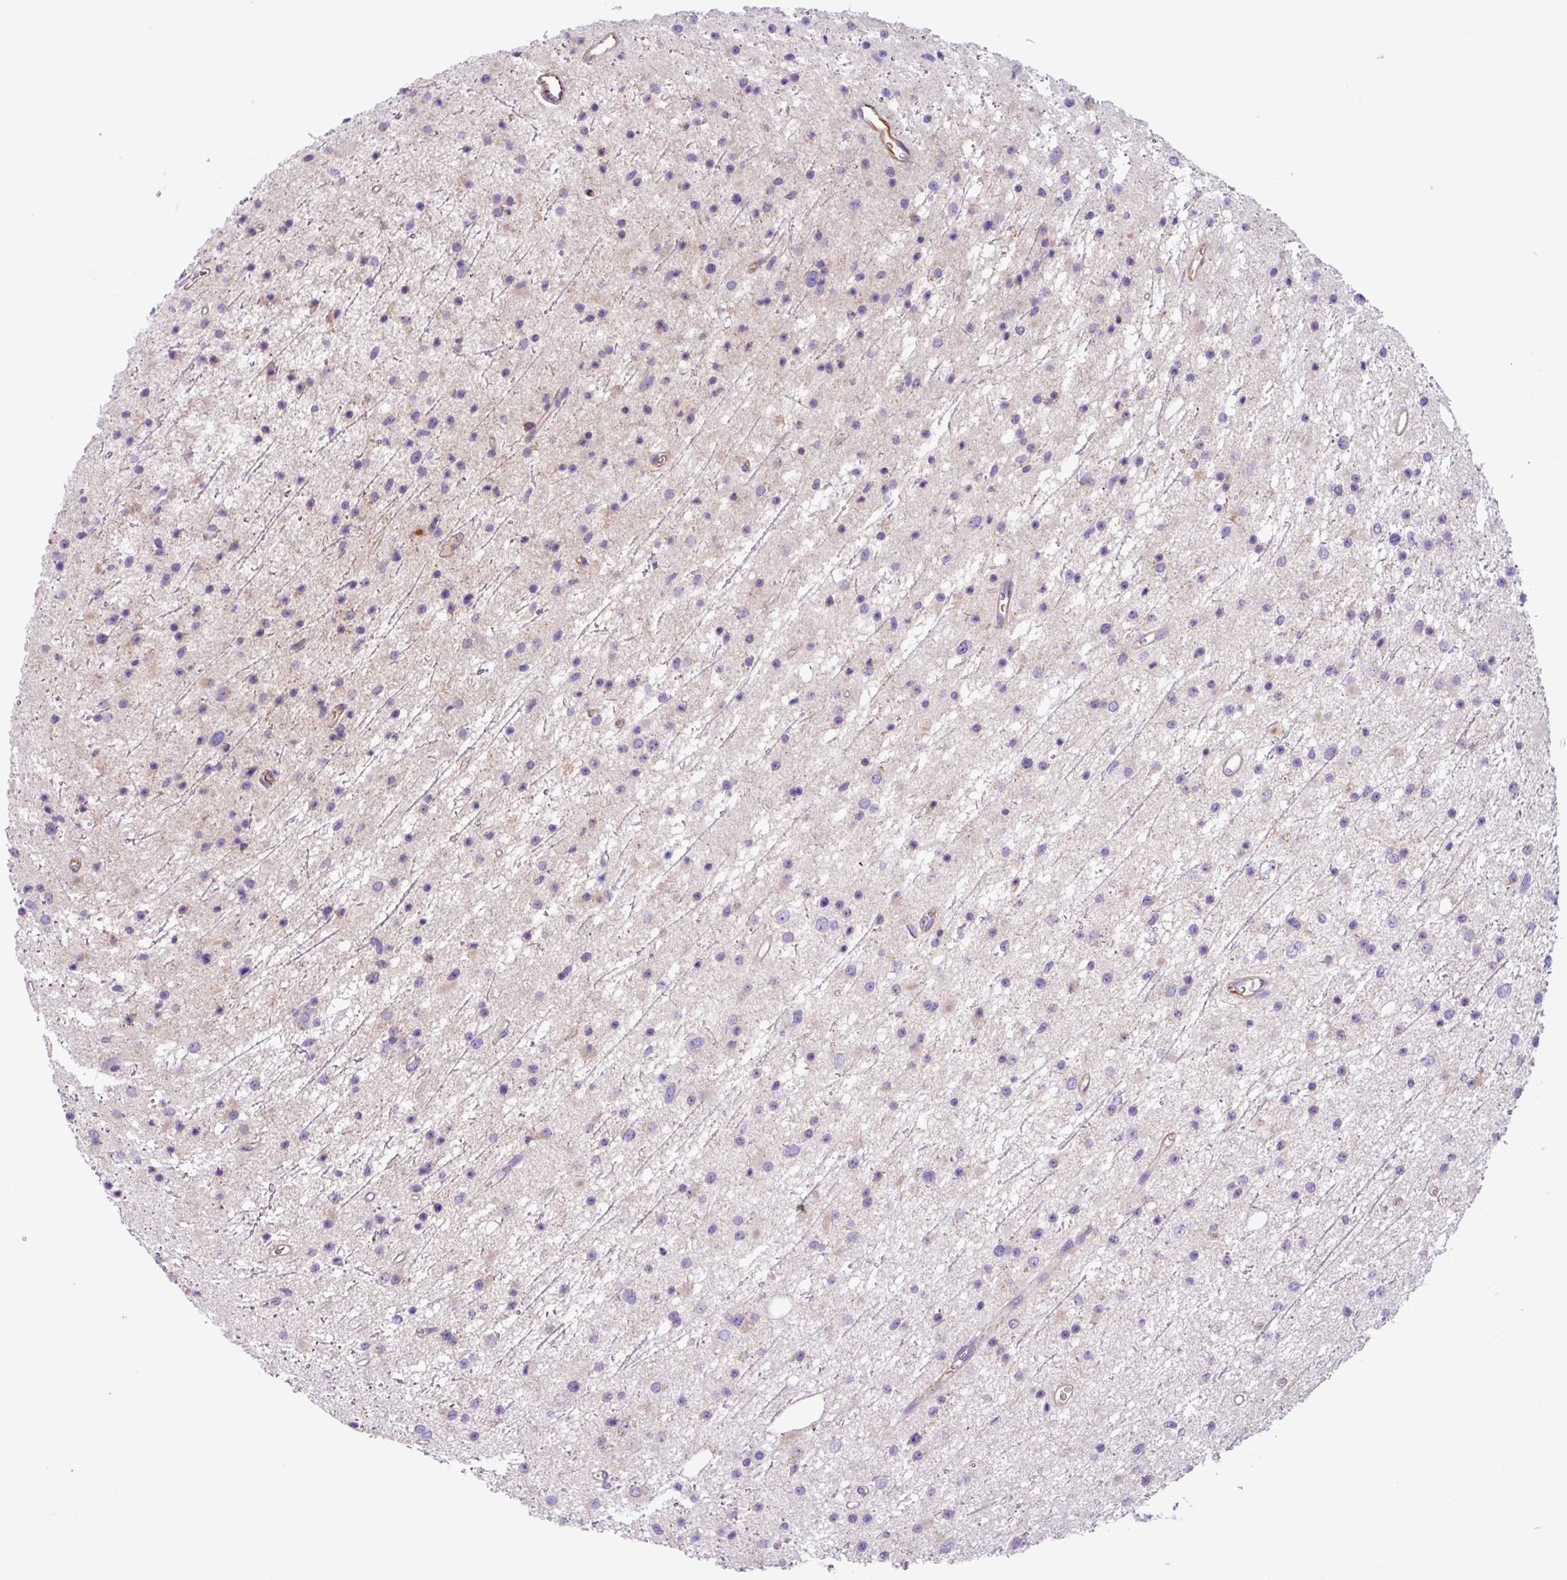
{"staining": {"intensity": "negative", "quantity": "none", "location": "none"}, "tissue": "glioma", "cell_type": "Tumor cells", "image_type": "cancer", "snomed": [{"axis": "morphology", "description": "Glioma, malignant, Low grade"}, {"axis": "topography", "description": "Cerebral cortex"}], "caption": "This is an immunohistochemistry histopathology image of glioma. There is no expression in tumor cells.", "gene": "MRM2", "patient": {"sex": "female", "age": 39}}